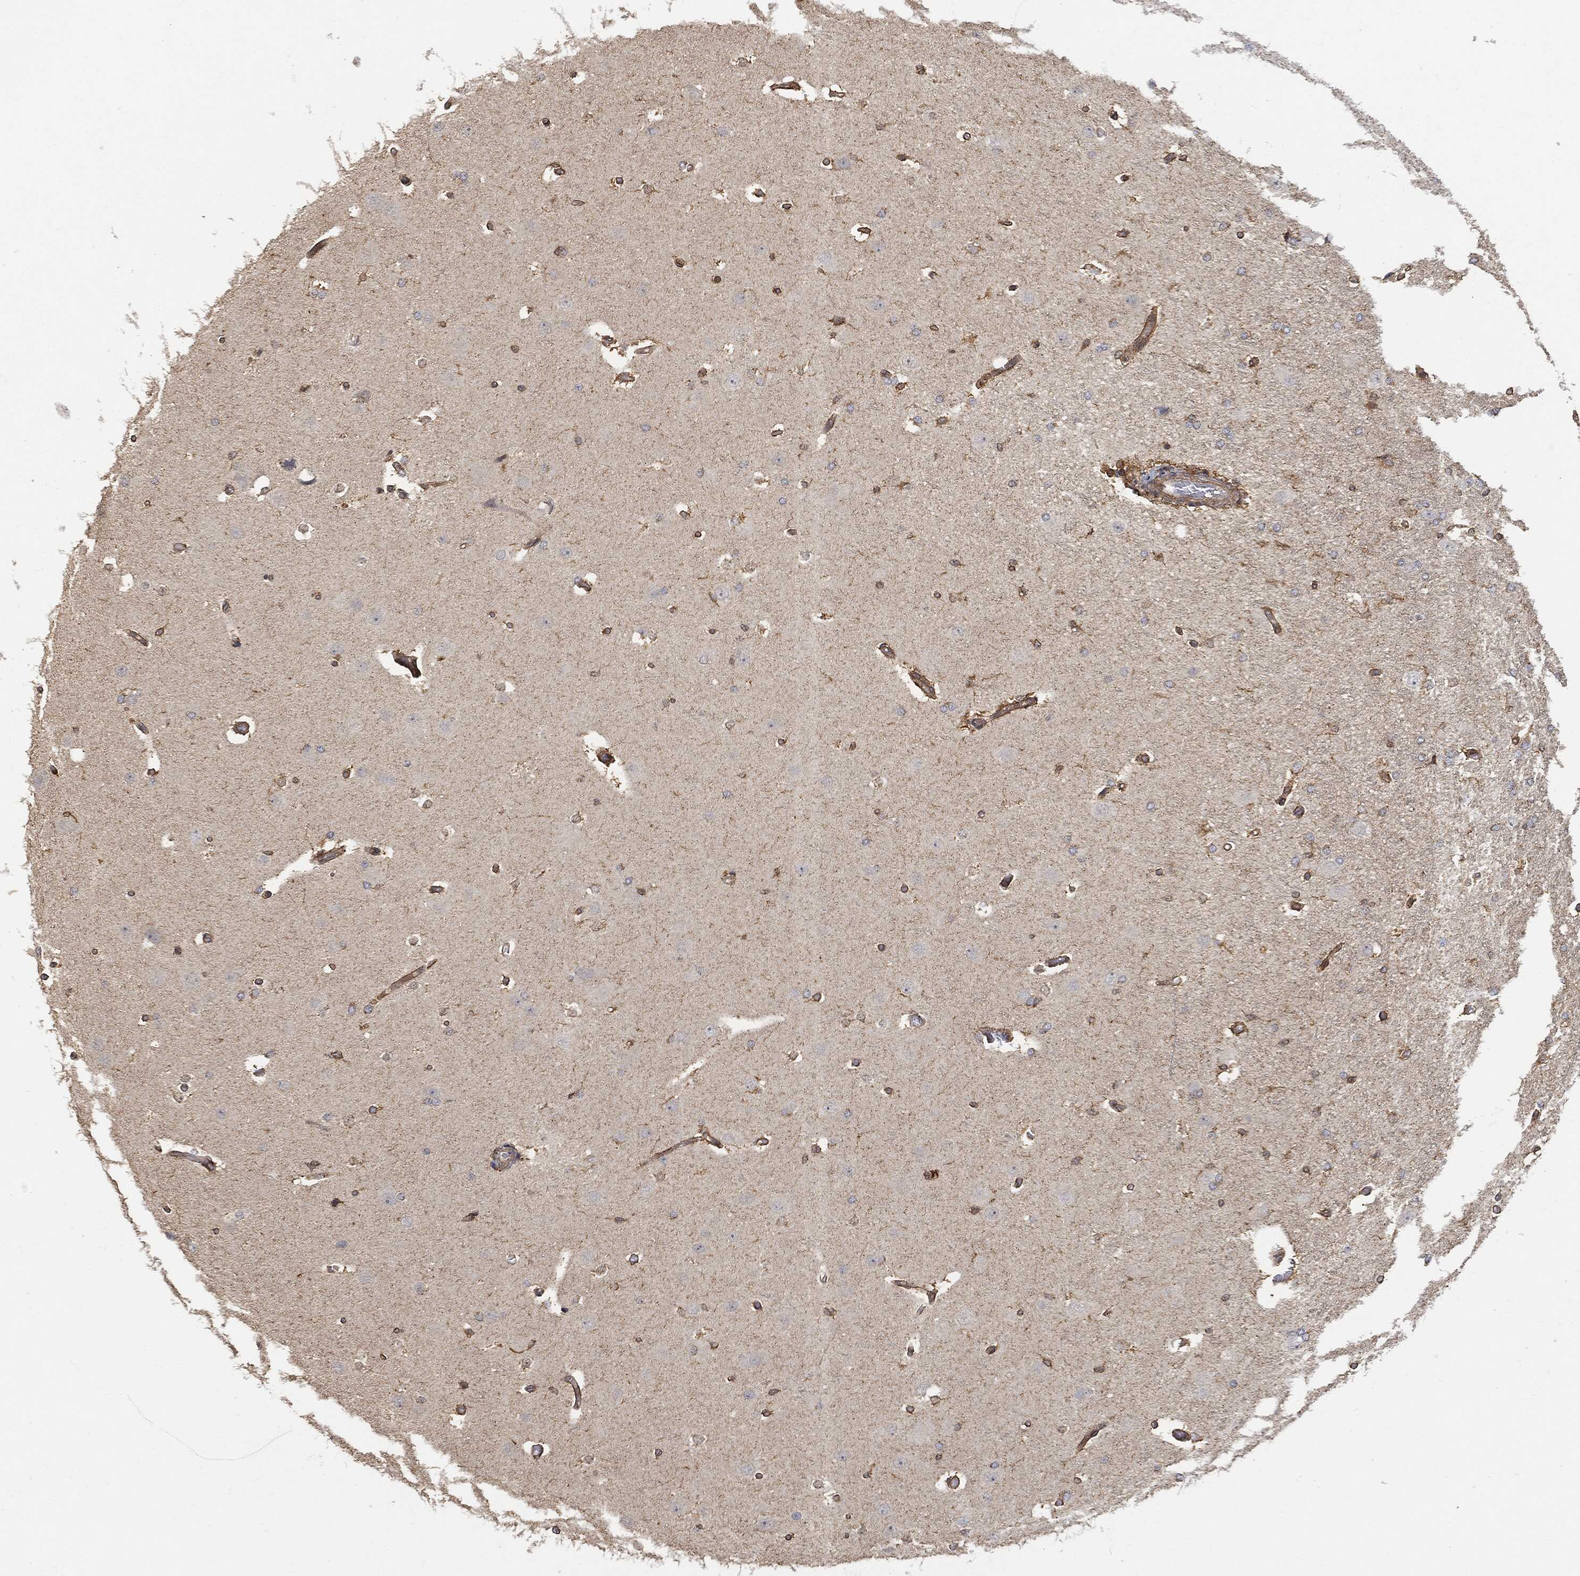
{"staining": {"intensity": "moderate", "quantity": ">75%", "location": "cytoplasmic/membranous"}, "tissue": "cerebral cortex", "cell_type": "Endothelial cells", "image_type": "normal", "snomed": [{"axis": "morphology", "description": "Normal tissue, NOS"}, {"axis": "morphology", "description": "Inflammation, NOS"}, {"axis": "topography", "description": "Cerebral cortex"}], "caption": "Immunohistochemistry histopathology image of benign cerebral cortex: human cerebral cortex stained using IHC demonstrates medium levels of moderate protein expression localized specifically in the cytoplasmic/membranous of endothelial cells, appearing as a cytoplasmic/membranous brown color.", "gene": "PSMB10", "patient": {"sex": "male", "age": 6}}